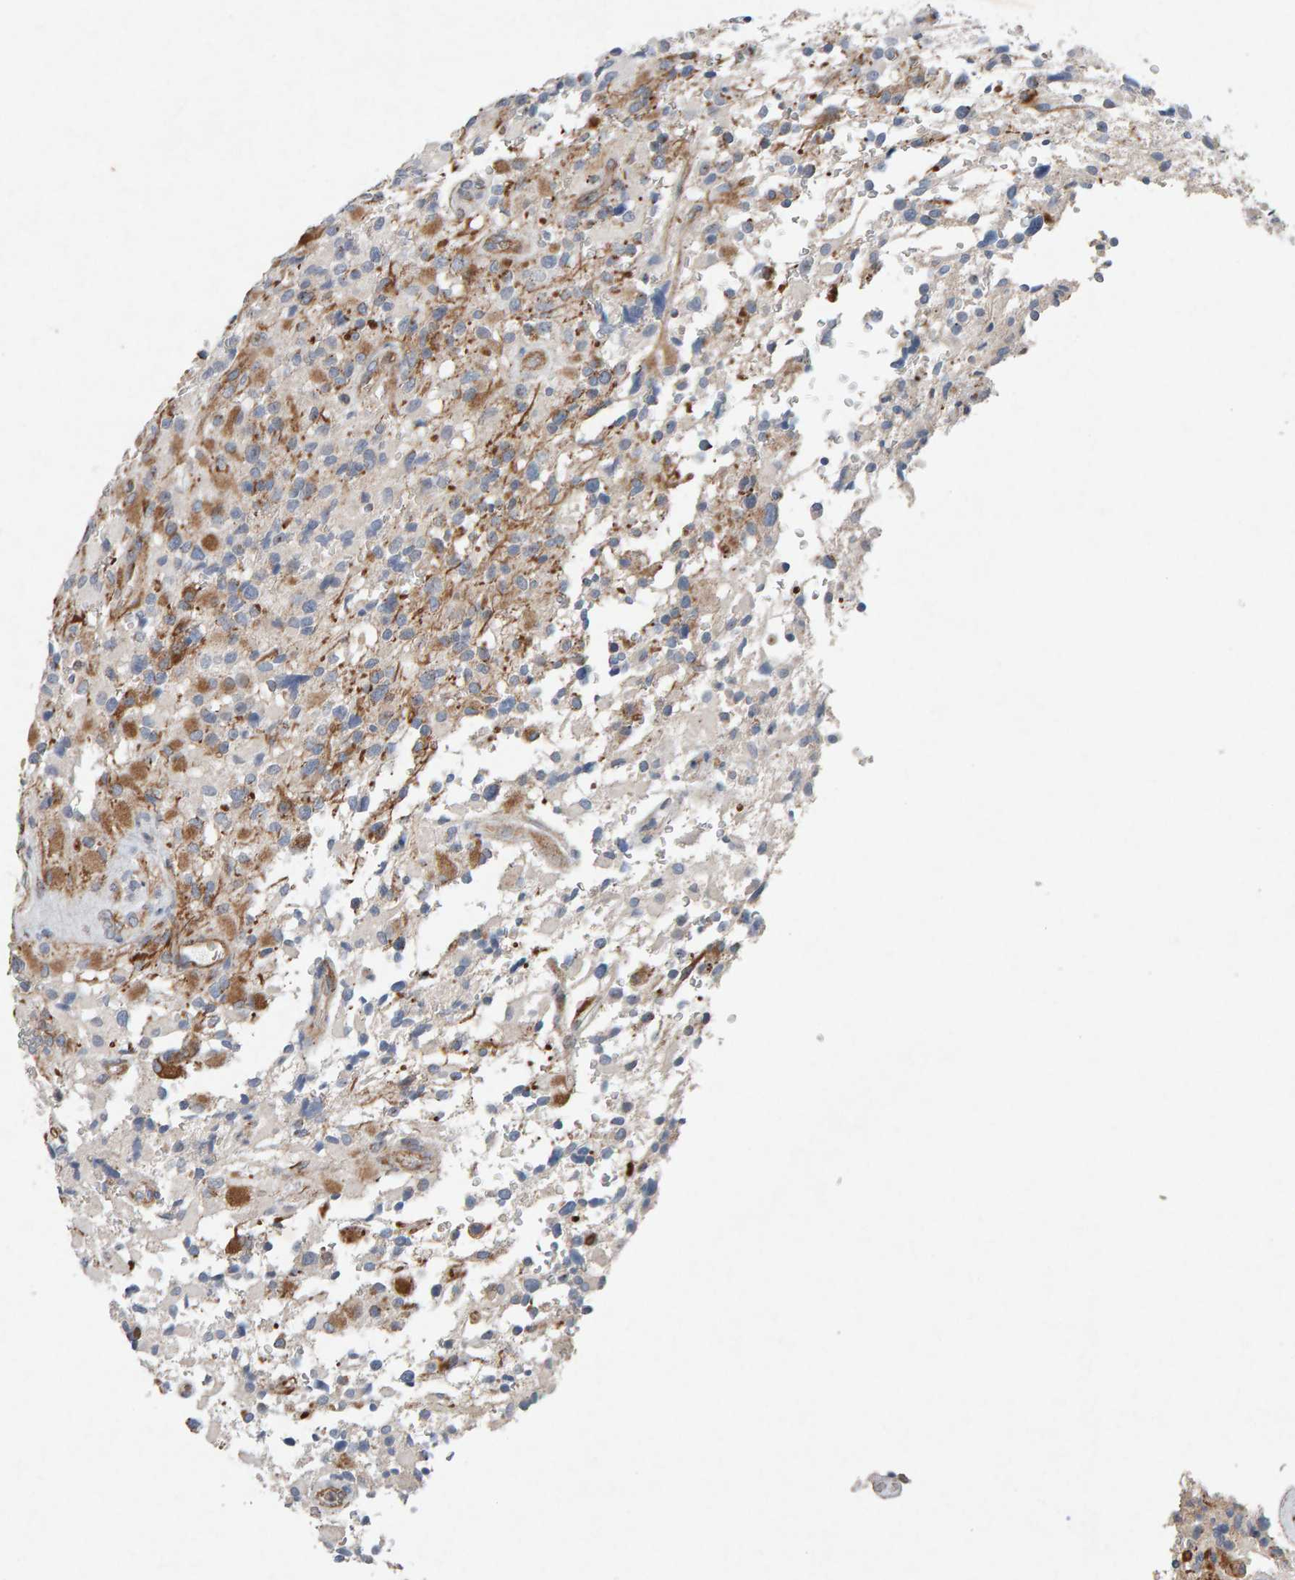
{"staining": {"intensity": "moderate", "quantity": ">75%", "location": "cytoplasmic/membranous"}, "tissue": "glioma", "cell_type": "Tumor cells", "image_type": "cancer", "snomed": [{"axis": "morphology", "description": "Glioma, malignant, High grade"}, {"axis": "topography", "description": "Brain"}], "caption": "Approximately >75% of tumor cells in glioma reveal moderate cytoplasmic/membranous protein expression as visualized by brown immunohistochemical staining.", "gene": "PTPRM", "patient": {"sex": "male", "age": 71}}